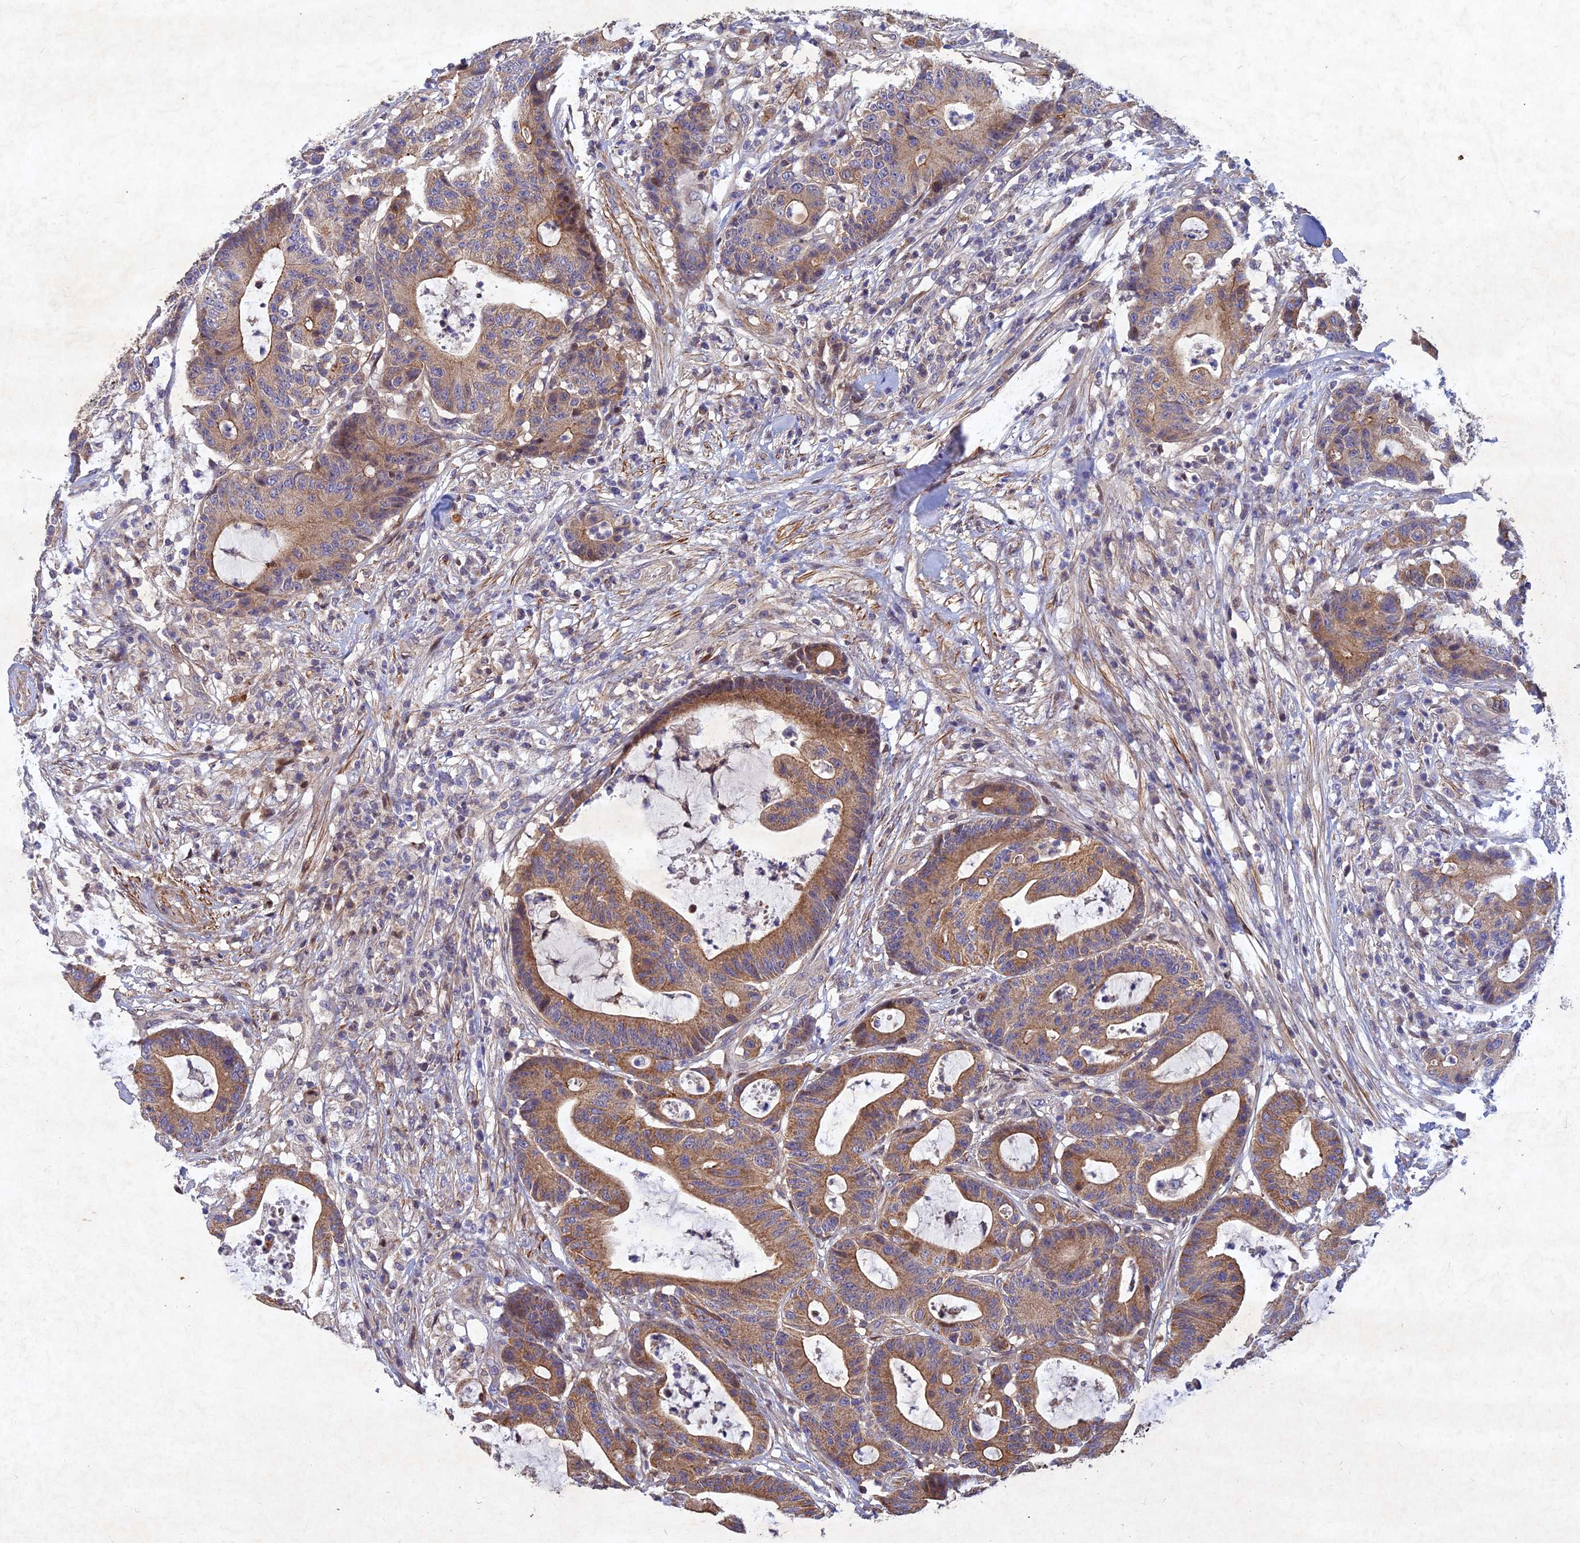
{"staining": {"intensity": "moderate", "quantity": ">75%", "location": "cytoplasmic/membranous"}, "tissue": "colorectal cancer", "cell_type": "Tumor cells", "image_type": "cancer", "snomed": [{"axis": "morphology", "description": "Adenocarcinoma, NOS"}, {"axis": "topography", "description": "Colon"}], "caption": "Approximately >75% of tumor cells in colorectal cancer (adenocarcinoma) reveal moderate cytoplasmic/membranous protein positivity as visualized by brown immunohistochemical staining.", "gene": "RELCH", "patient": {"sex": "female", "age": 84}}